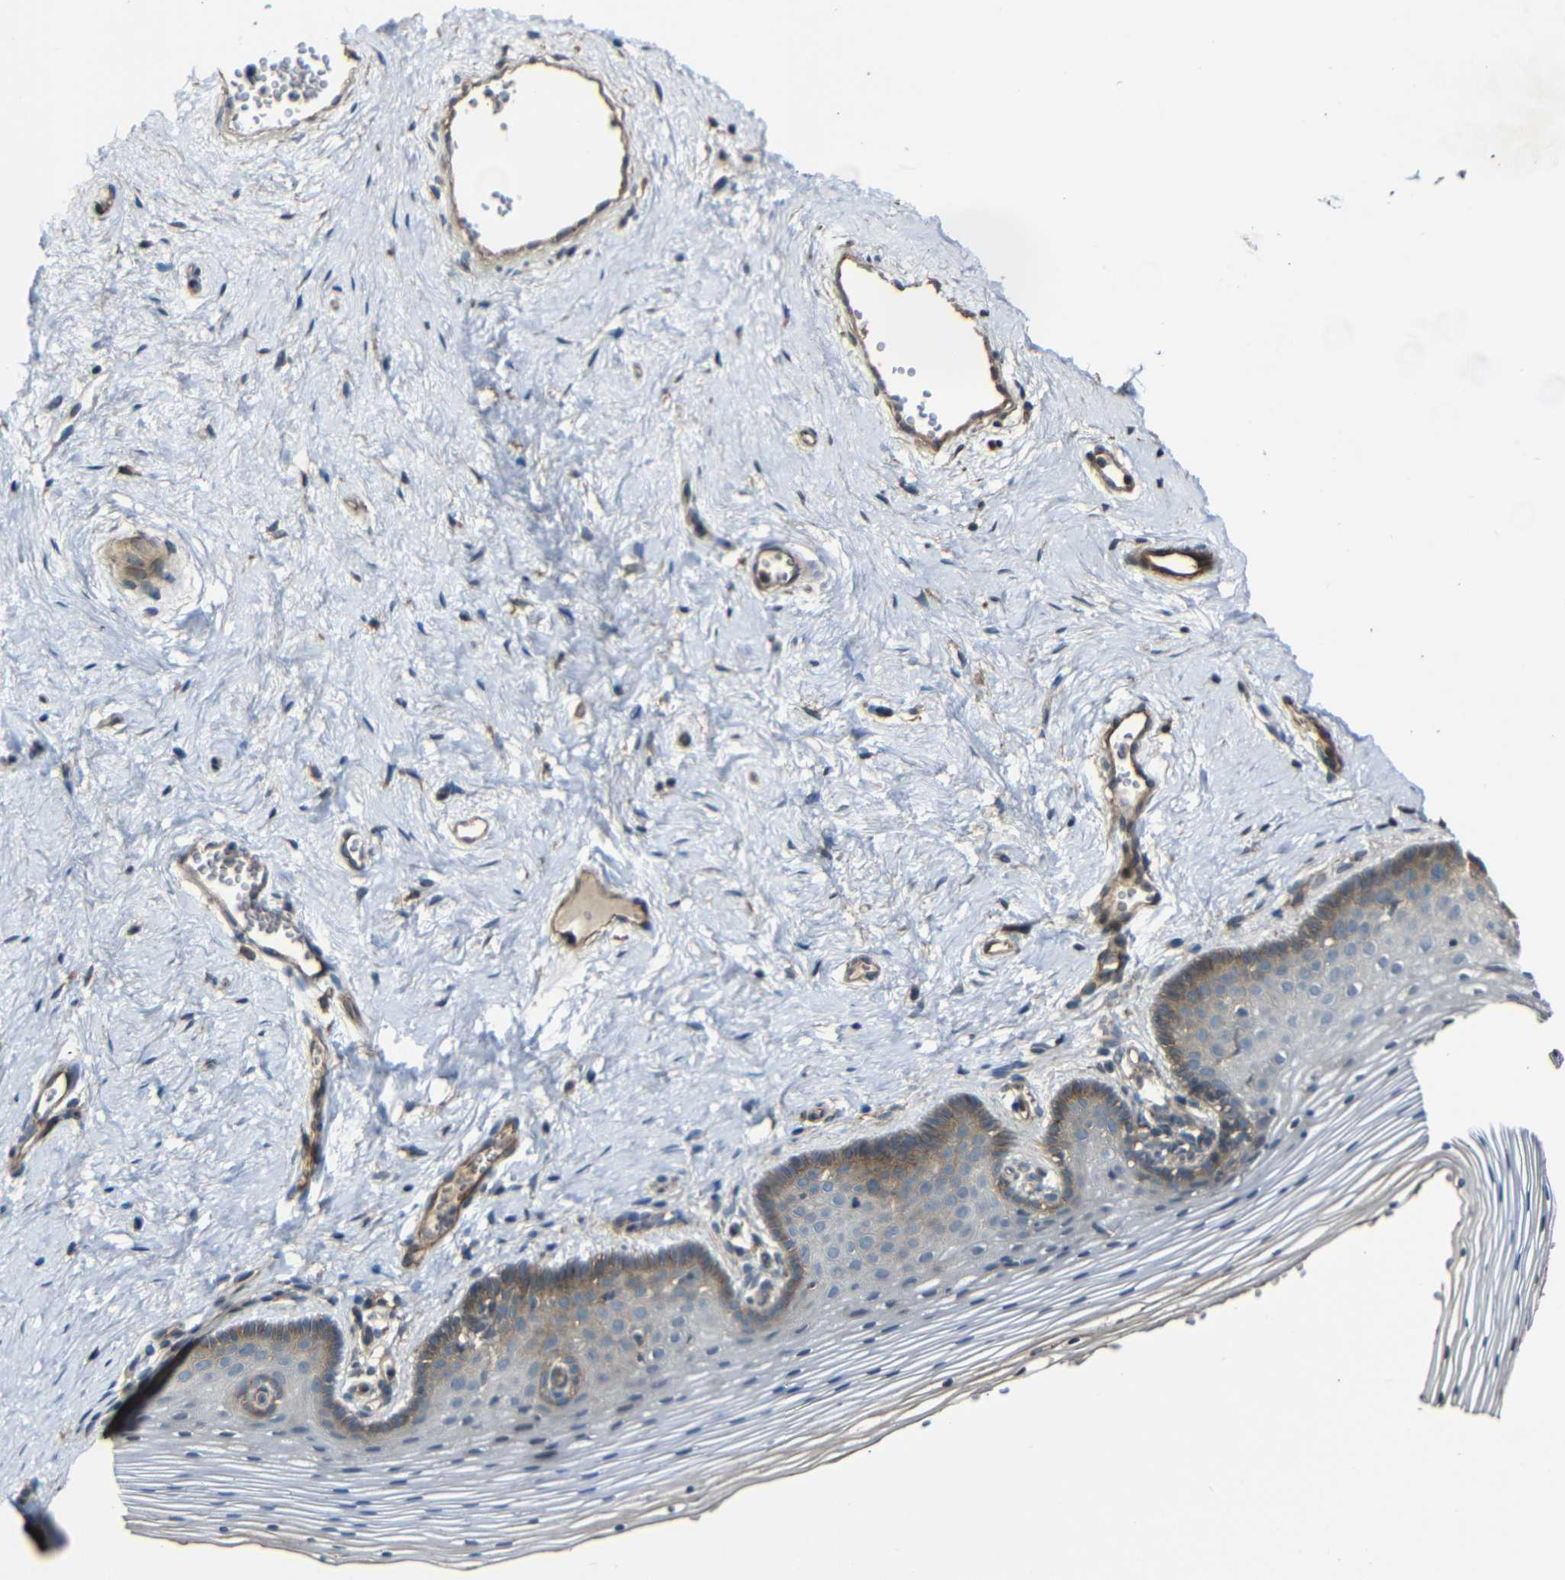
{"staining": {"intensity": "strong", "quantity": "<25%", "location": "cytoplasmic/membranous,nuclear"}, "tissue": "vagina", "cell_type": "Squamous epithelial cells", "image_type": "normal", "snomed": [{"axis": "morphology", "description": "Normal tissue, NOS"}, {"axis": "topography", "description": "Vagina"}], "caption": "DAB (3,3'-diaminobenzidine) immunohistochemical staining of benign human vagina reveals strong cytoplasmic/membranous,nuclear protein positivity in about <25% of squamous epithelial cells.", "gene": "RELL1", "patient": {"sex": "female", "age": 32}}